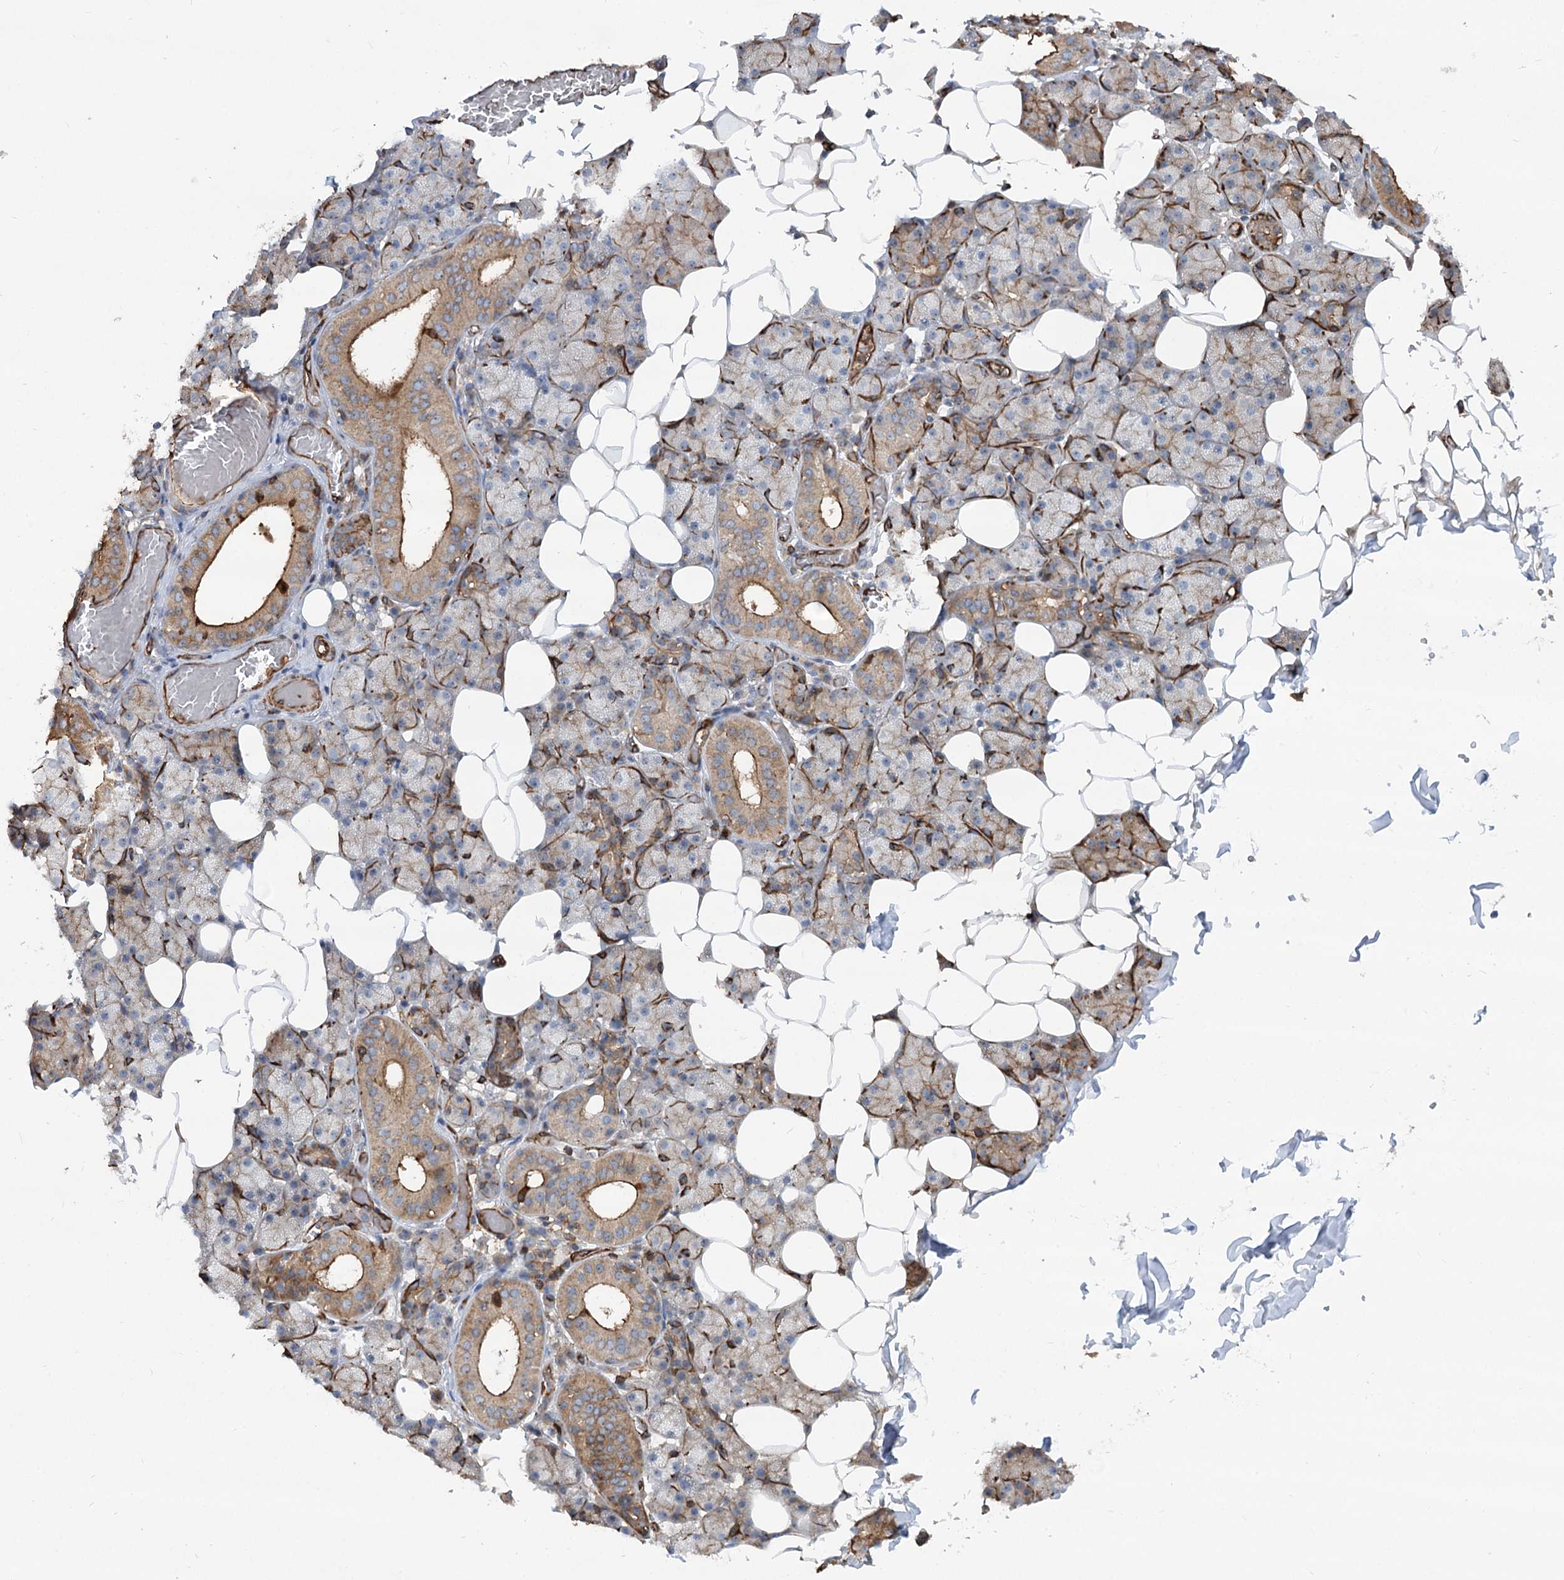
{"staining": {"intensity": "moderate", "quantity": "<25%", "location": "cytoplasmic/membranous"}, "tissue": "salivary gland", "cell_type": "Glandular cells", "image_type": "normal", "snomed": [{"axis": "morphology", "description": "Normal tissue, NOS"}, {"axis": "topography", "description": "Salivary gland"}], "caption": "Unremarkable salivary gland was stained to show a protein in brown. There is low levels of moderate cytoplasmic/membranous positivity in about <25% of glandular cells. Nuclei are stained in blue.", "gene": "WDR36", "patient": {"sex": "female", "age": 33}}